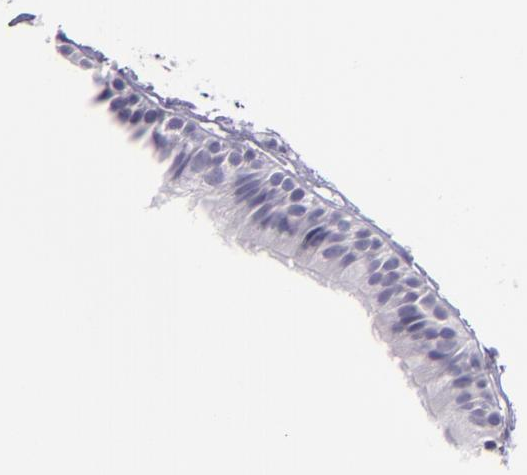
{"staining": {"intensity": "negative", "quantity": "none", "location": "none"}, "tissue": "nasopharynx", "cell_type": "Respiratory epithelial cells", "image_type": "normal", "snomed": [{"axis": "morphology", "description": "Normal tissue, NOS"}, {"axis": "morphology", "description": "Inflammation, NOS"}, {"axis": "morphology", "description": "Malignant melanoma, Metastatic site"}, {"axis": "topography", "description": "Nasopharynx"}], "caption": "Immunohistochemistry micrograph of benign nasopharynx: human nasopharynx stained with DAB exhibits no significant protein staining in respiratory epithelial cells. The staining was performed using DAB (3,3'-diaminobenzidine) to visualize the protein expression in brown, while the nuclei were stained in blue with hematoxylin (Magnification: 20x).", "gene": "SELP", "patient": {"sex": "female", "age": 55}}